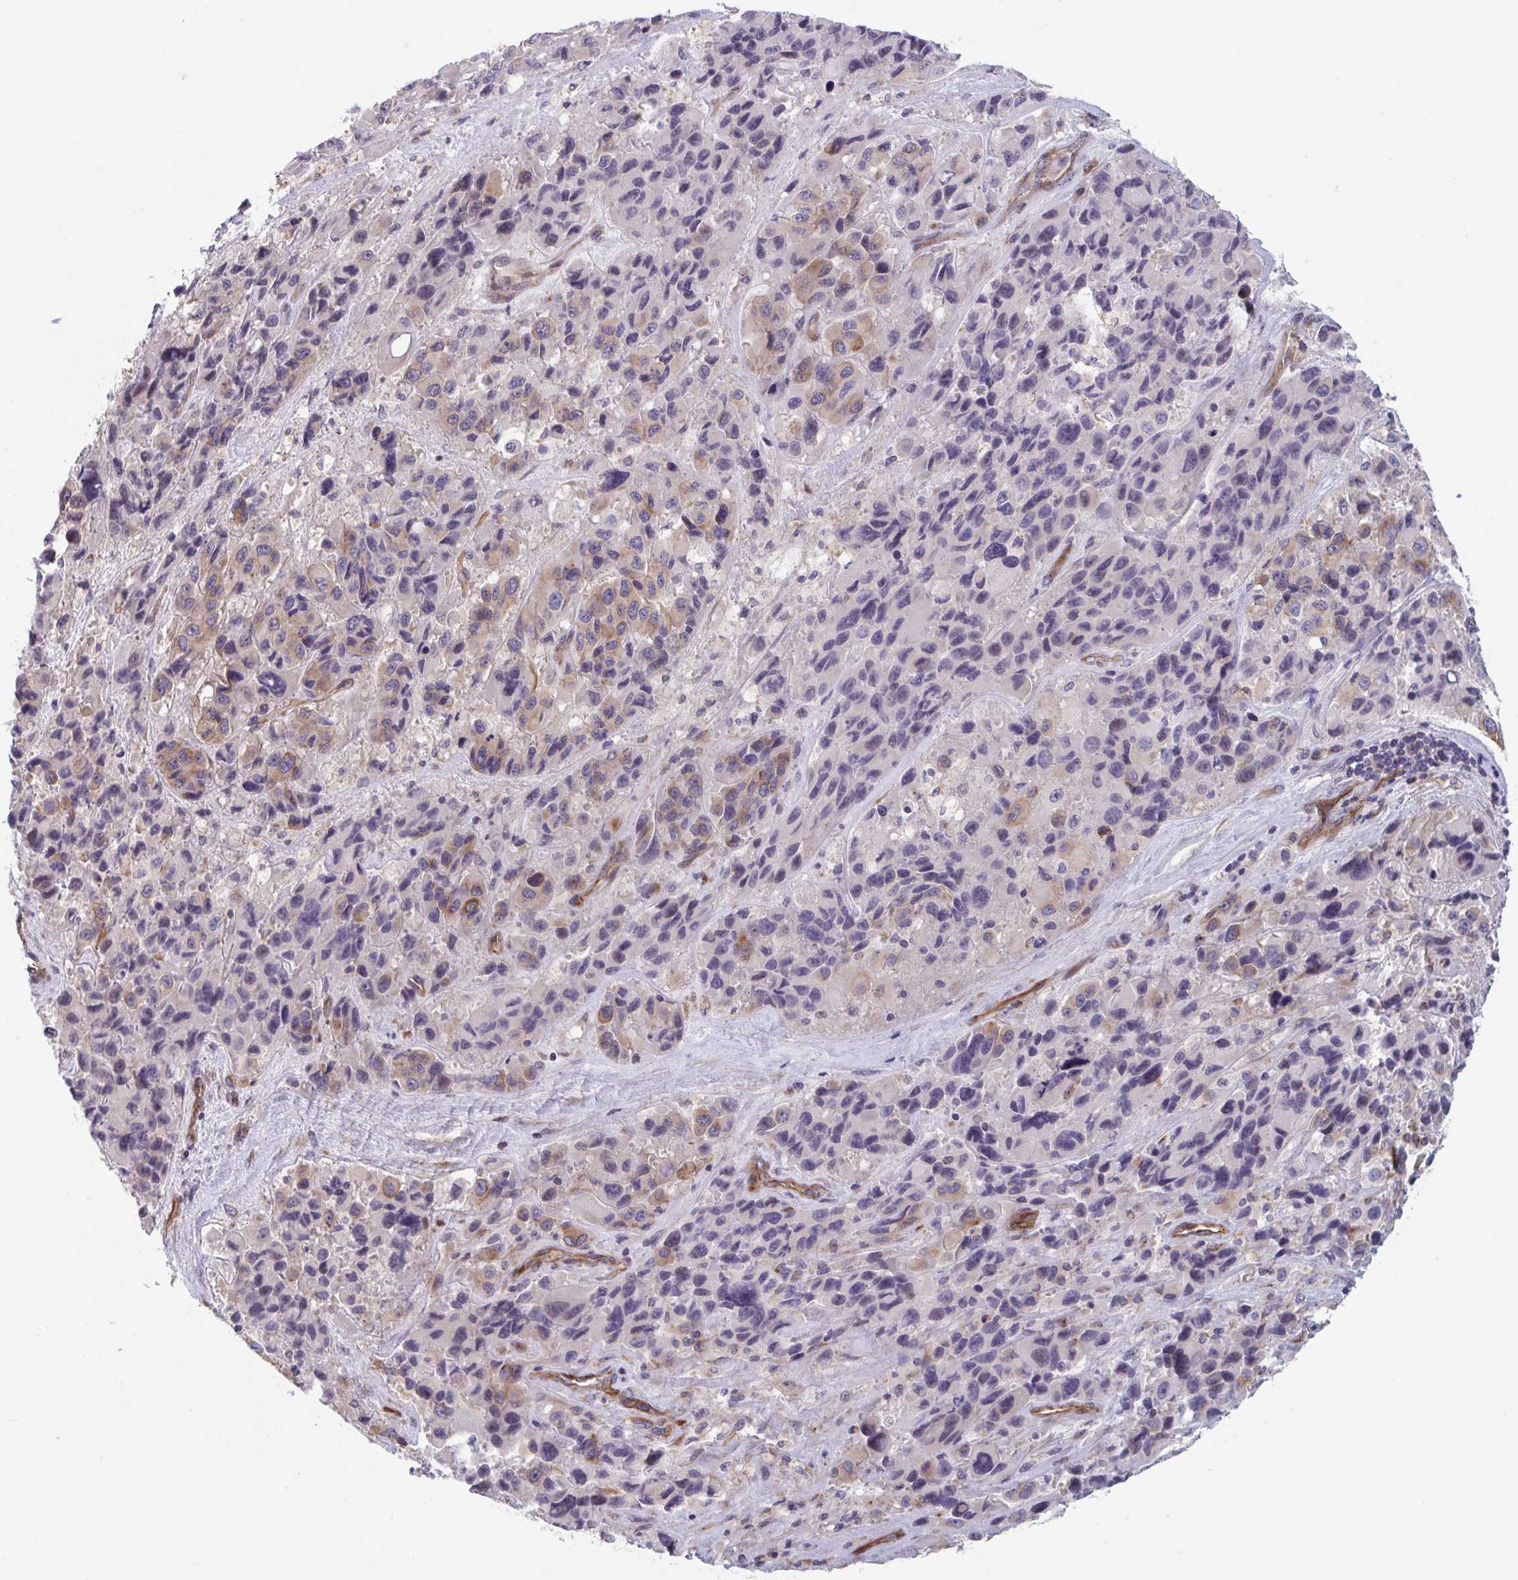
{"staining": {"intensity": "moderate", "quantity": "<25%", "location": "cytoplasmic/membranous"}, "tissue": "melanoma", "cell_type": "Tumor cells", "image_type": "cancer", "snomed": [{"axis": "morphology", "description": "Malignant melanoma, Metastatic site"}, {"axis": "topography", "description": "Lymph node"}], "caption": "A low amount of moderate cytoplasmic/membranous staining is seen in approximately <25% of tumor cells in melanoma tissue. (DAB (3,3'-diaminobenzidine) = brown stain, brightfield microscopy at high magnification).", "gene": "TNFSF10", "patient": {"sex": "female", "age": 65}}